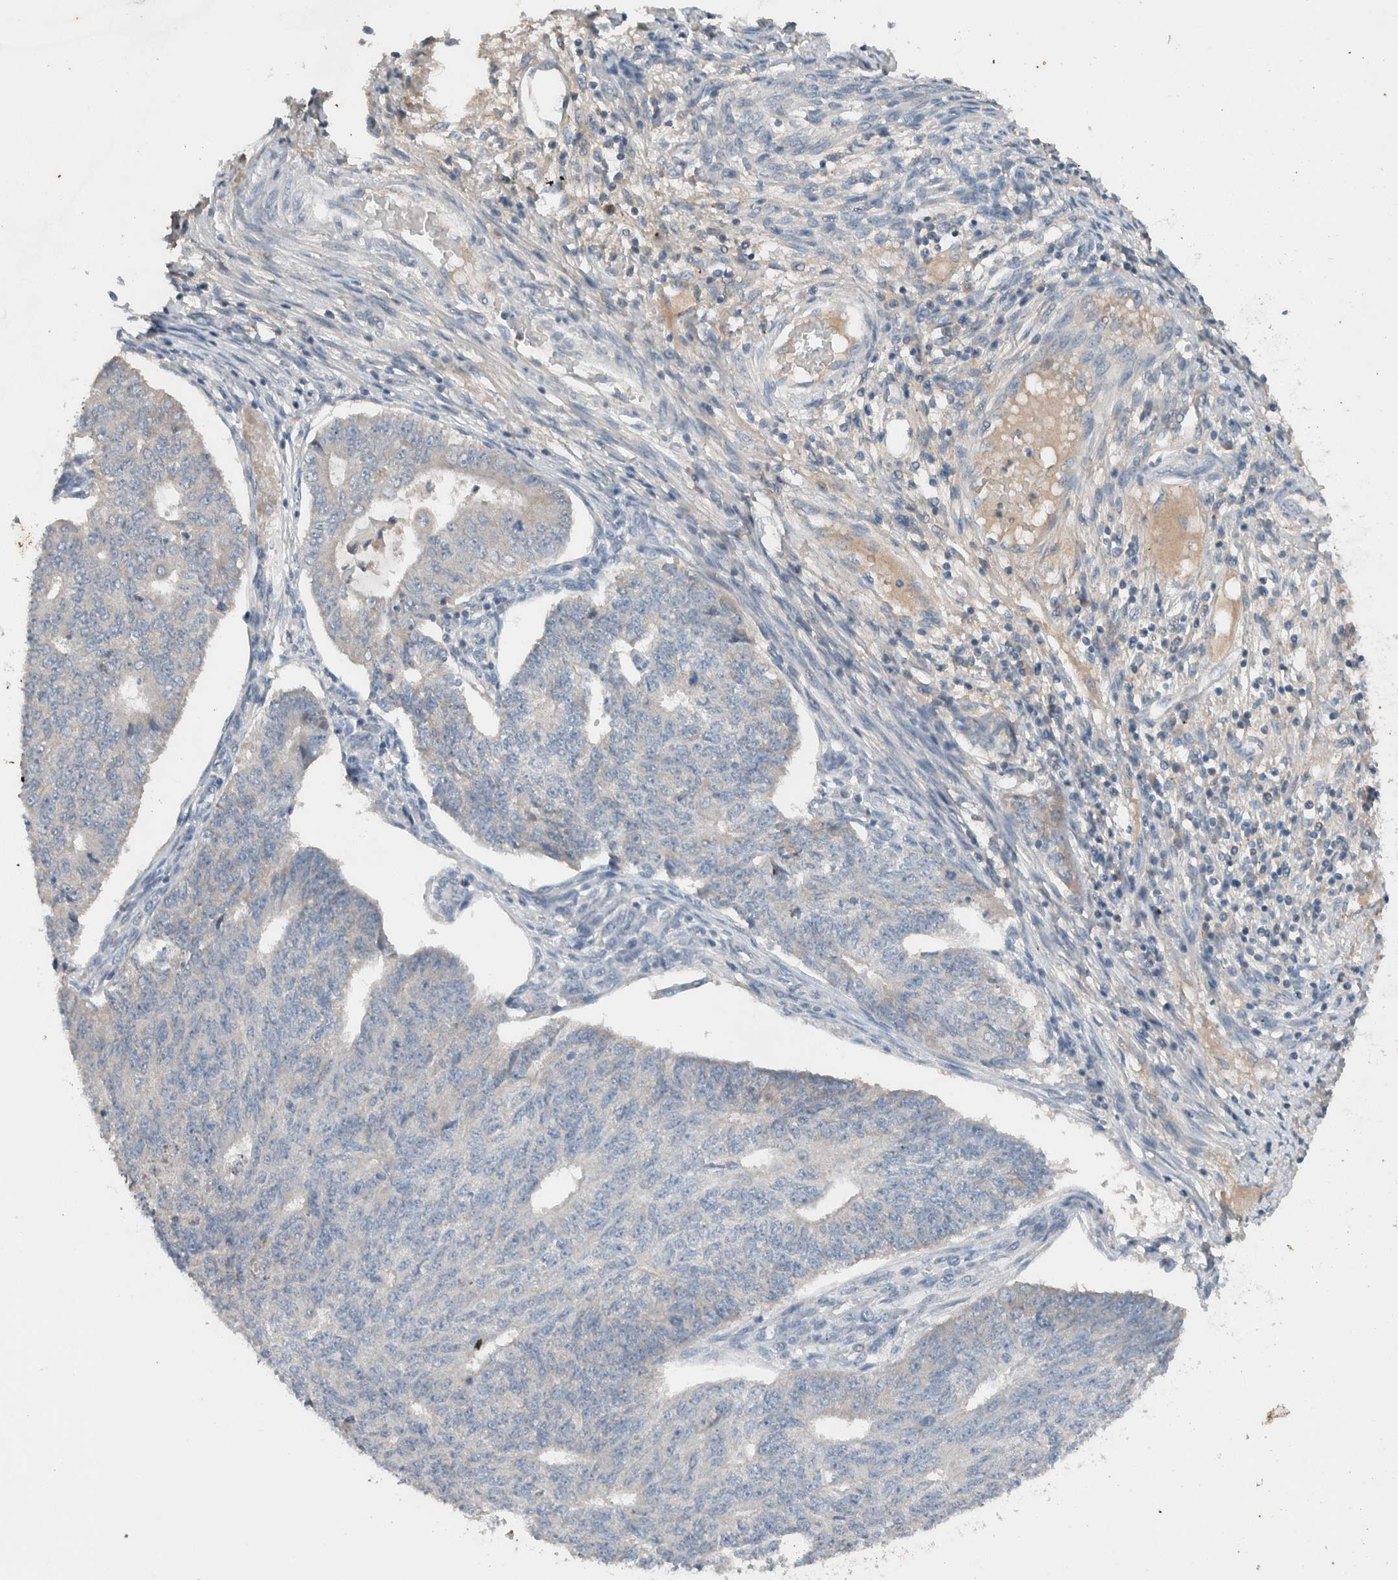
{"staining": {"intensity": "negative", "quantity": "none", "location": "none"}, "tissue": "endometrial cancer", "cell_type": "Tumor cells", "image_type": "cancer", "snomed": [{"axis": "morphology", "description": "Adenocarcinoma, NOS"}, {"axis": "topography", "description": "Endometrium"}], "caption": "Human endometrial cancer (adenocarcinoma) stained for a protein using IHC exhibits no positivity in tumor cells.", "gene": "UGCG", "patient": {"sex": "female", "age": 32}}